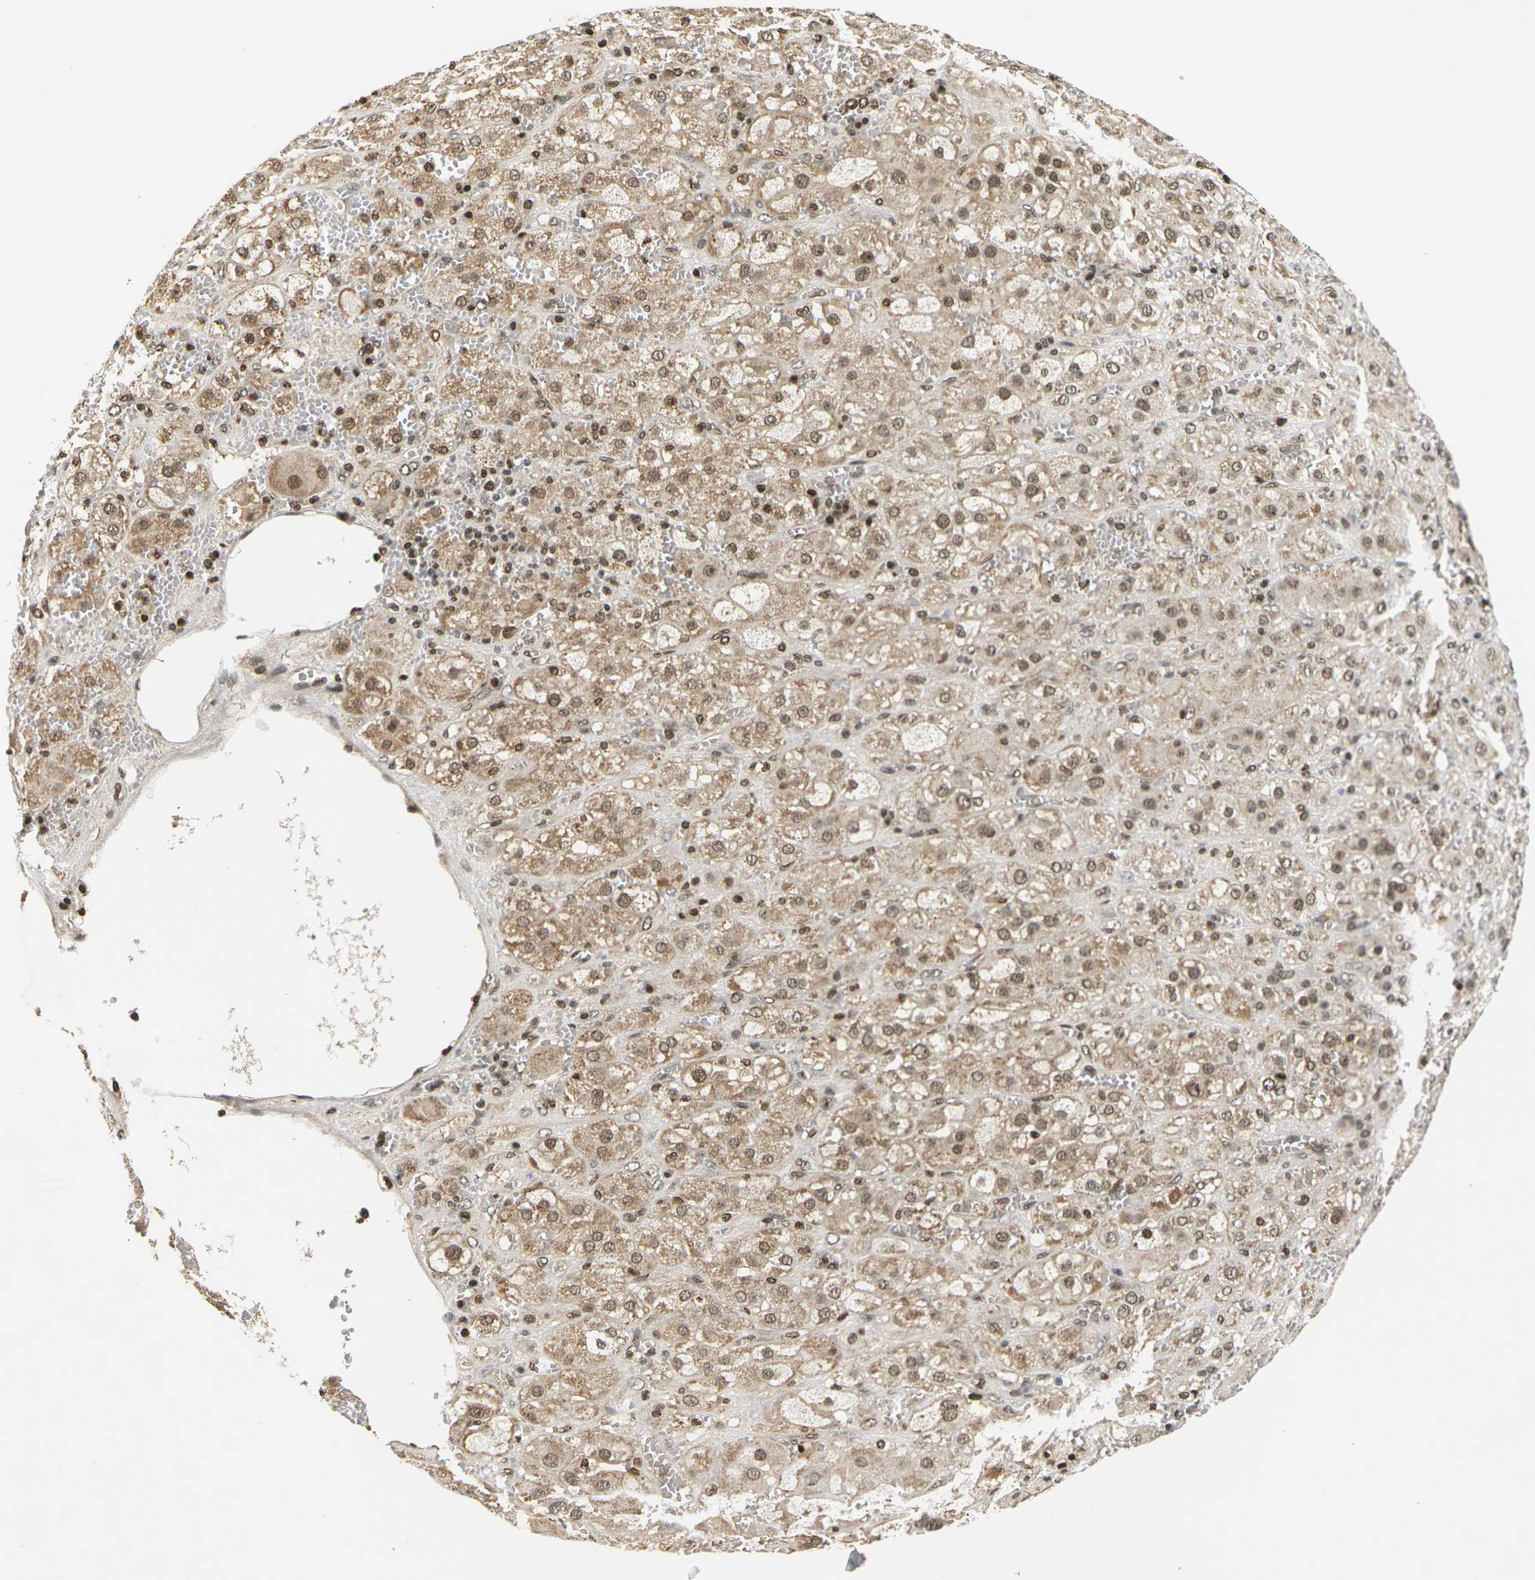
{"staining": {"intensity": "moderate", "quantity": ">75%", "location": "cytoplasmic/membranous,nuclear"}, "tissue": "adrenal gland", "cell_type": "Glandular cells", "image_type": "normal", "snomed": [{"axis": "morphology", "description": "Normal tissue, NOS"}, {"axis": "topography", "description": "Adrenal gland"}], "caption": "Immunohistochemistry (IHC) (DAB) staining of benign adrenal gland exhibits moderate cytoplasmic/membranous,nuclear protein staining in approximately >75% of glandular cells. (DAB IHC with brightfield microscopy, high magnification).", "gene": "NELFA", "patient": {"sex": "female", "age": 47}}